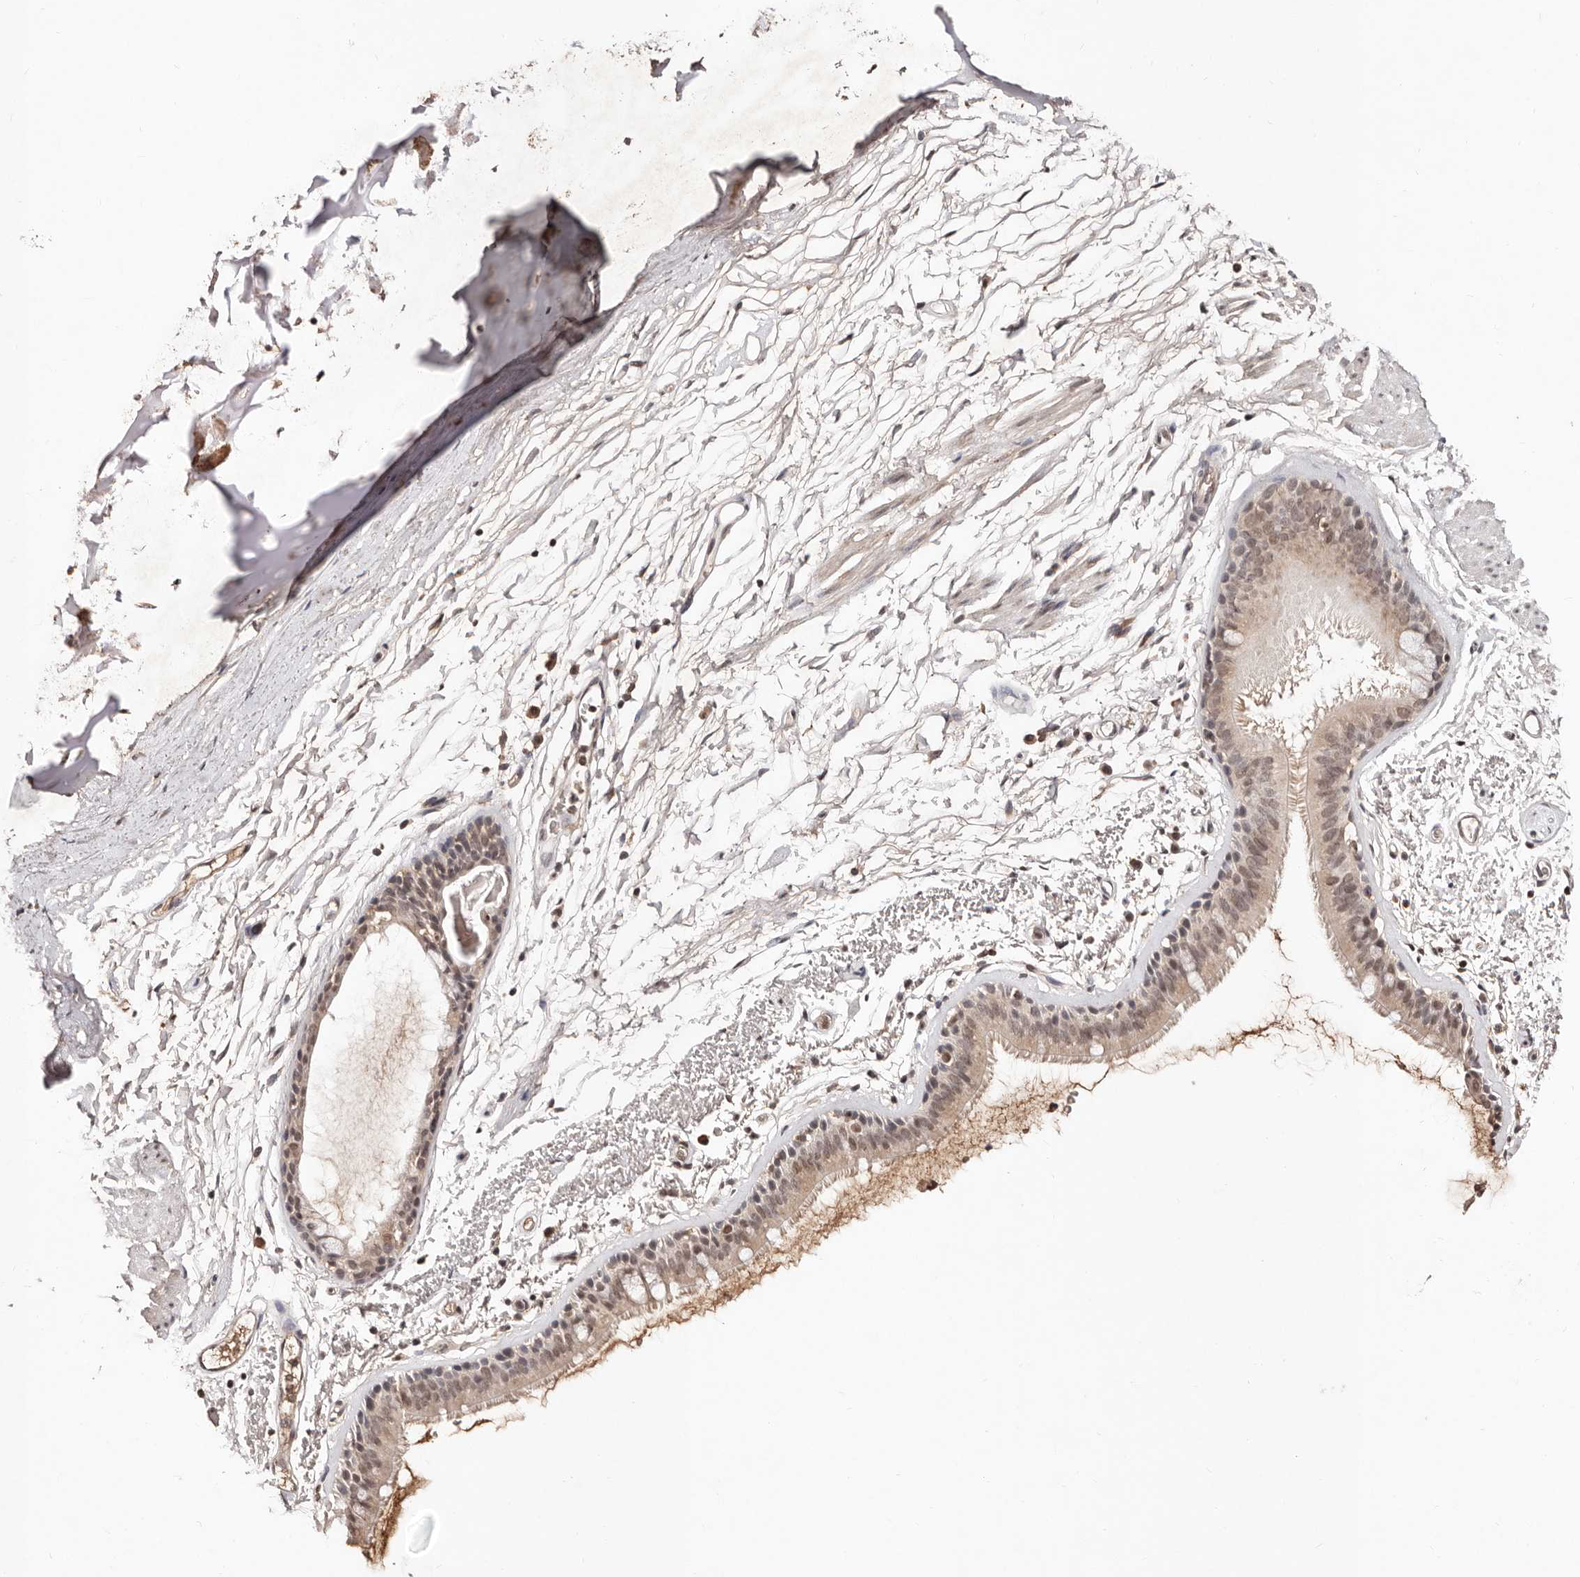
{"staining": {"intensity": "weak", "quantity": ">75%", "location": "cytoplasmic/membranous,nuclear"}, "tissue": "bronchus", "cell_type": "Respiratory epithelial cells", "image_type": "normal", "snomed": [{"axis": "morphology", "description": "Normal tissue, NOS"}, {"axis": "topography", "description": "Lymph node"}, {"axis": "topography", "description": "Bronchus"}], "caption": "Immunohistochemistry micrograph of normal human bronchus stained for a protein (brown), which exhibits low levels of weak cytoplasmic/membranous,nuclear staining in about >75% of respiratory epithelial cells.", "gene": "BICRAL", "patient": {"sex": "female", "age": 70}}